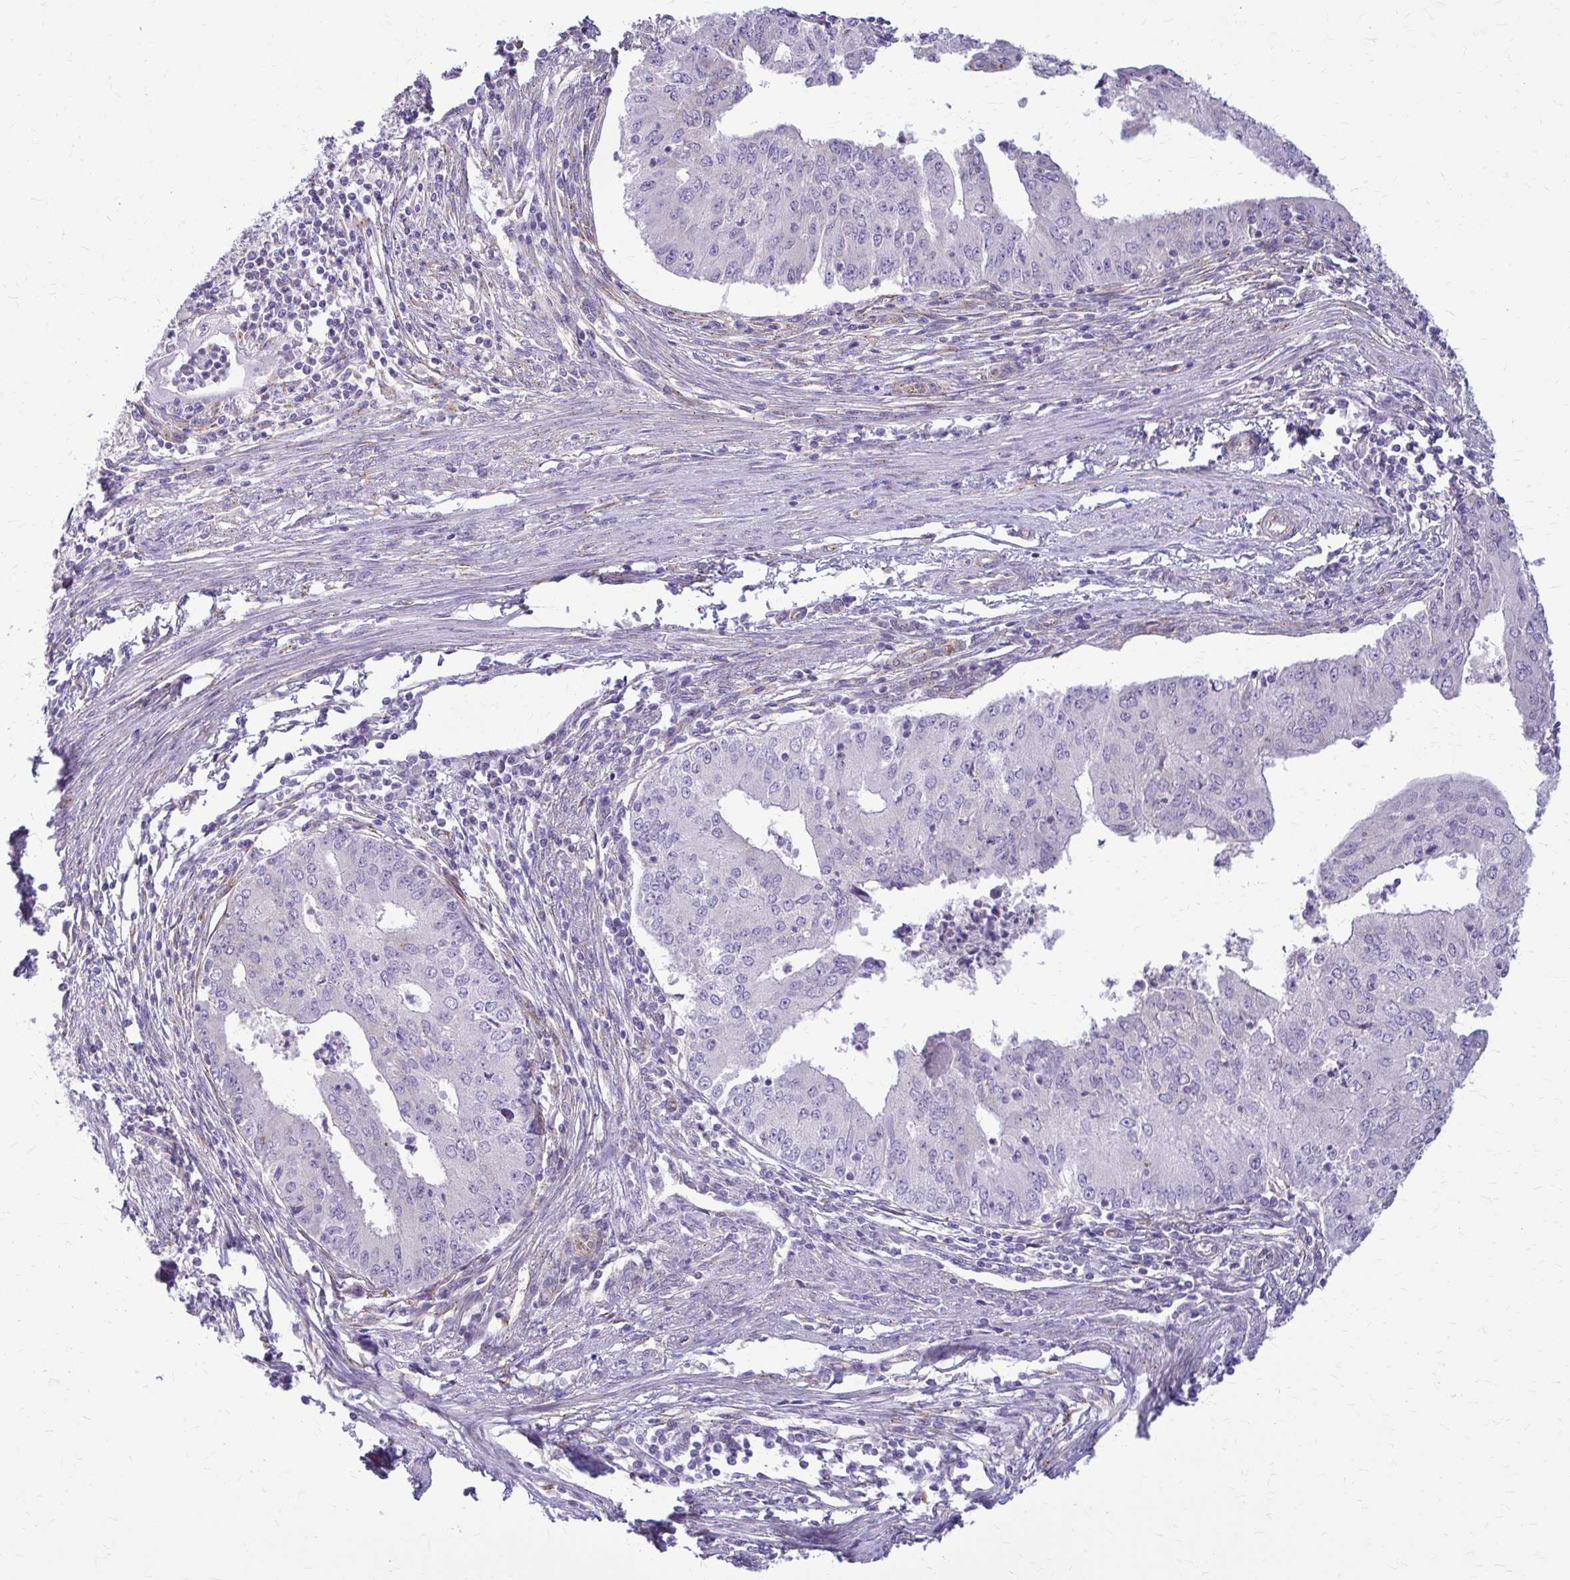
{"staining": {"intensity": "negative", "quantity": "none", "location": "none"}, "tissue": "endometrial cancer", "cell_type": "Tumor cells", "image_type": "cancer", "snomed": [{"axis": "morphology", "description": "Adenocarcinoma, NOS"}, {"axis": "topography", "description": "Endometrium"}], "caption": "Image shows no protein positivity in tumor cells of adenocarcinoma (endometrial) tissue.", "gene": "DEPP1", "patient": {"sex": "female", "age": 50}}